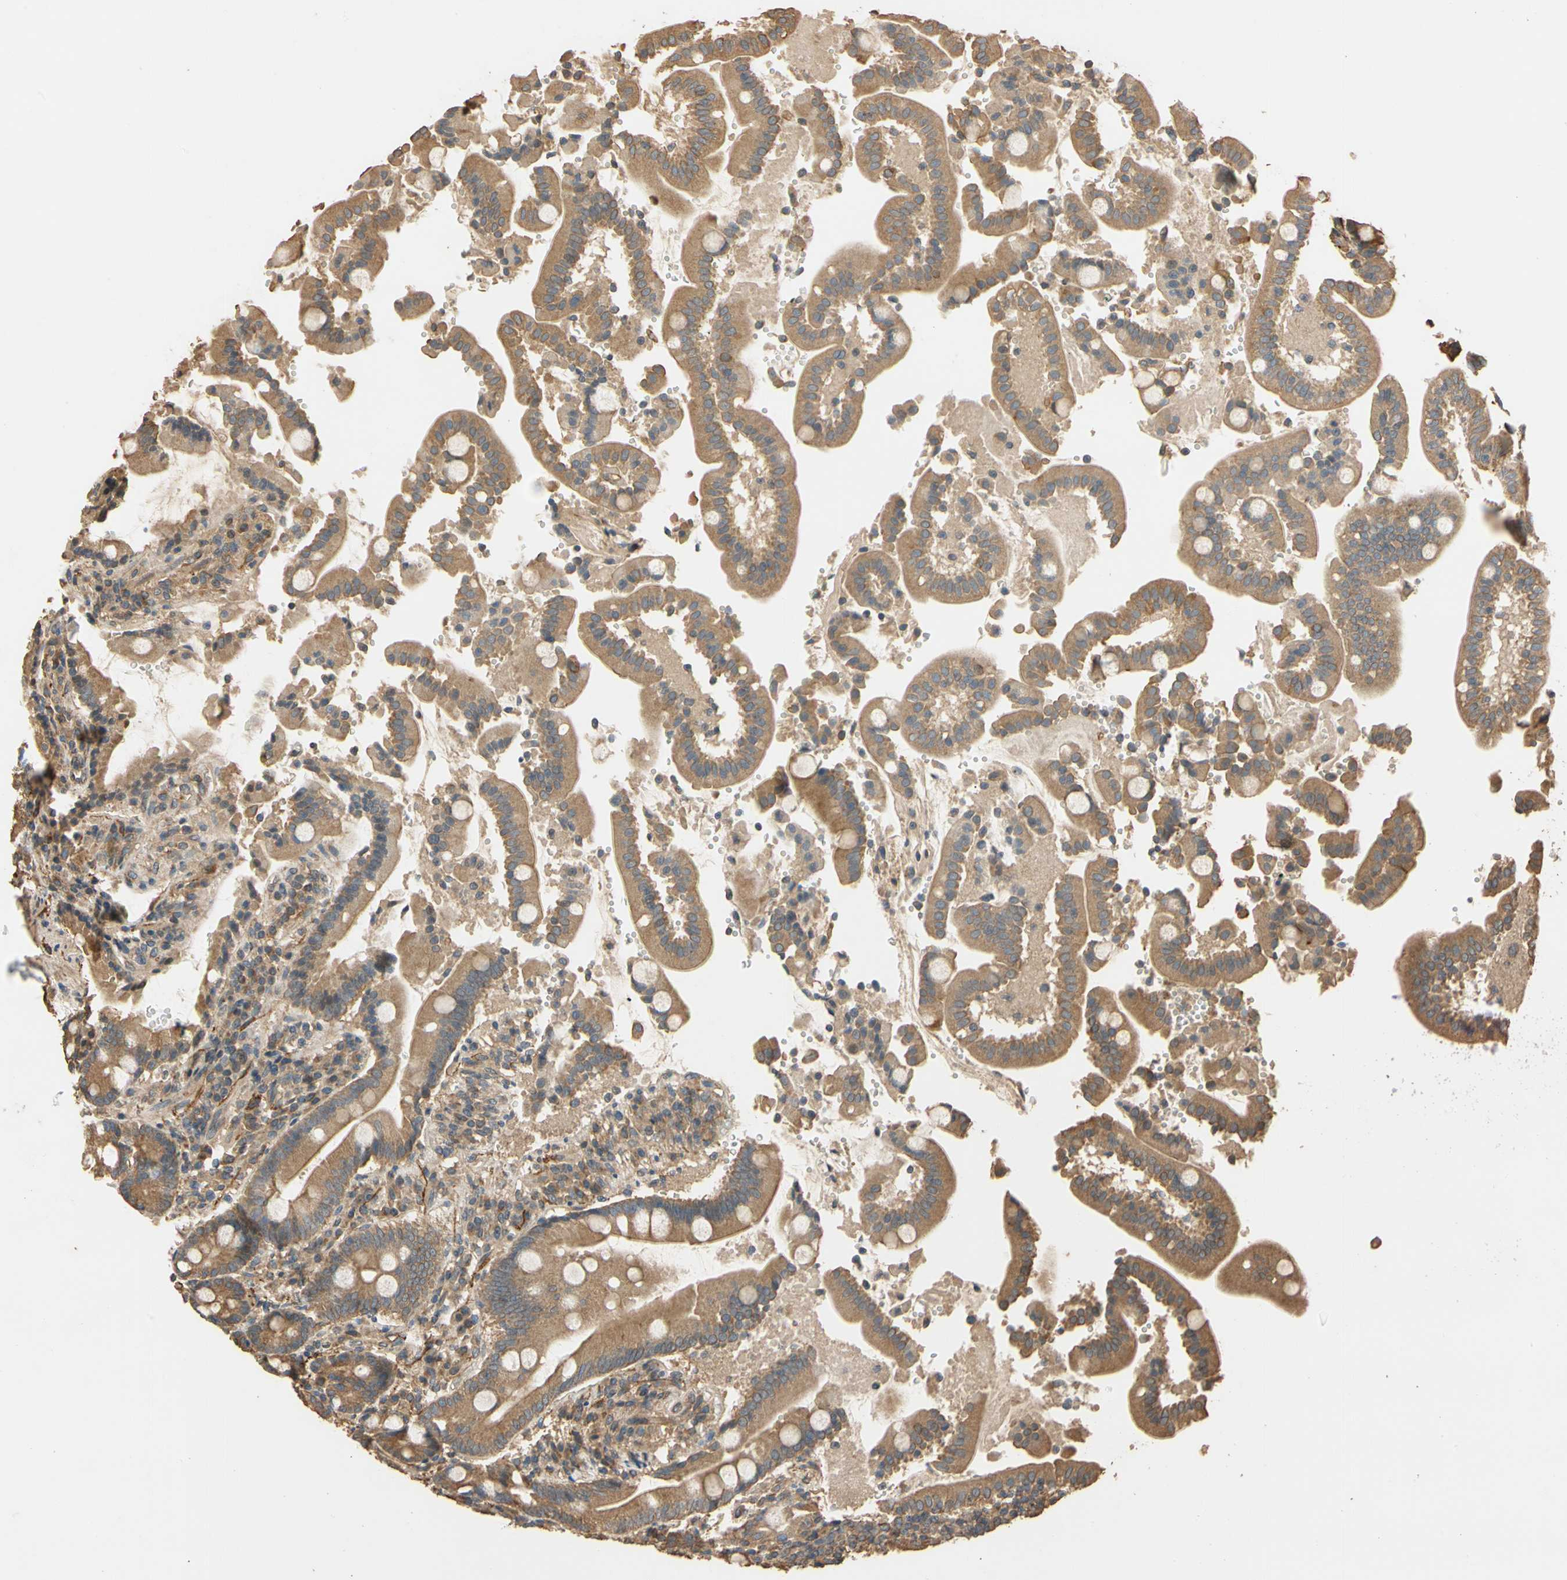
{"staining": {"intensity": "moderate", "quantity": ">75%", "location": "cytoplasmic/membranous"}, "tissue": "duodenum", "cell_type": "Glandular cells", "image_type": "normal", "snomed": [{"axis": "morphology", "description": "Normal tissue, NOS"}, {"axis": "topography", "description": "Small intestine, NOS"}], "caption": "Brown immunohistochemical staining in unremarkable human duodenum demonstrates moderate cytoplasmic/membranous expression in about >75% of glandular cells.", "gene": "MGRN1", "patient": {"sex": "female", "age": 71}}